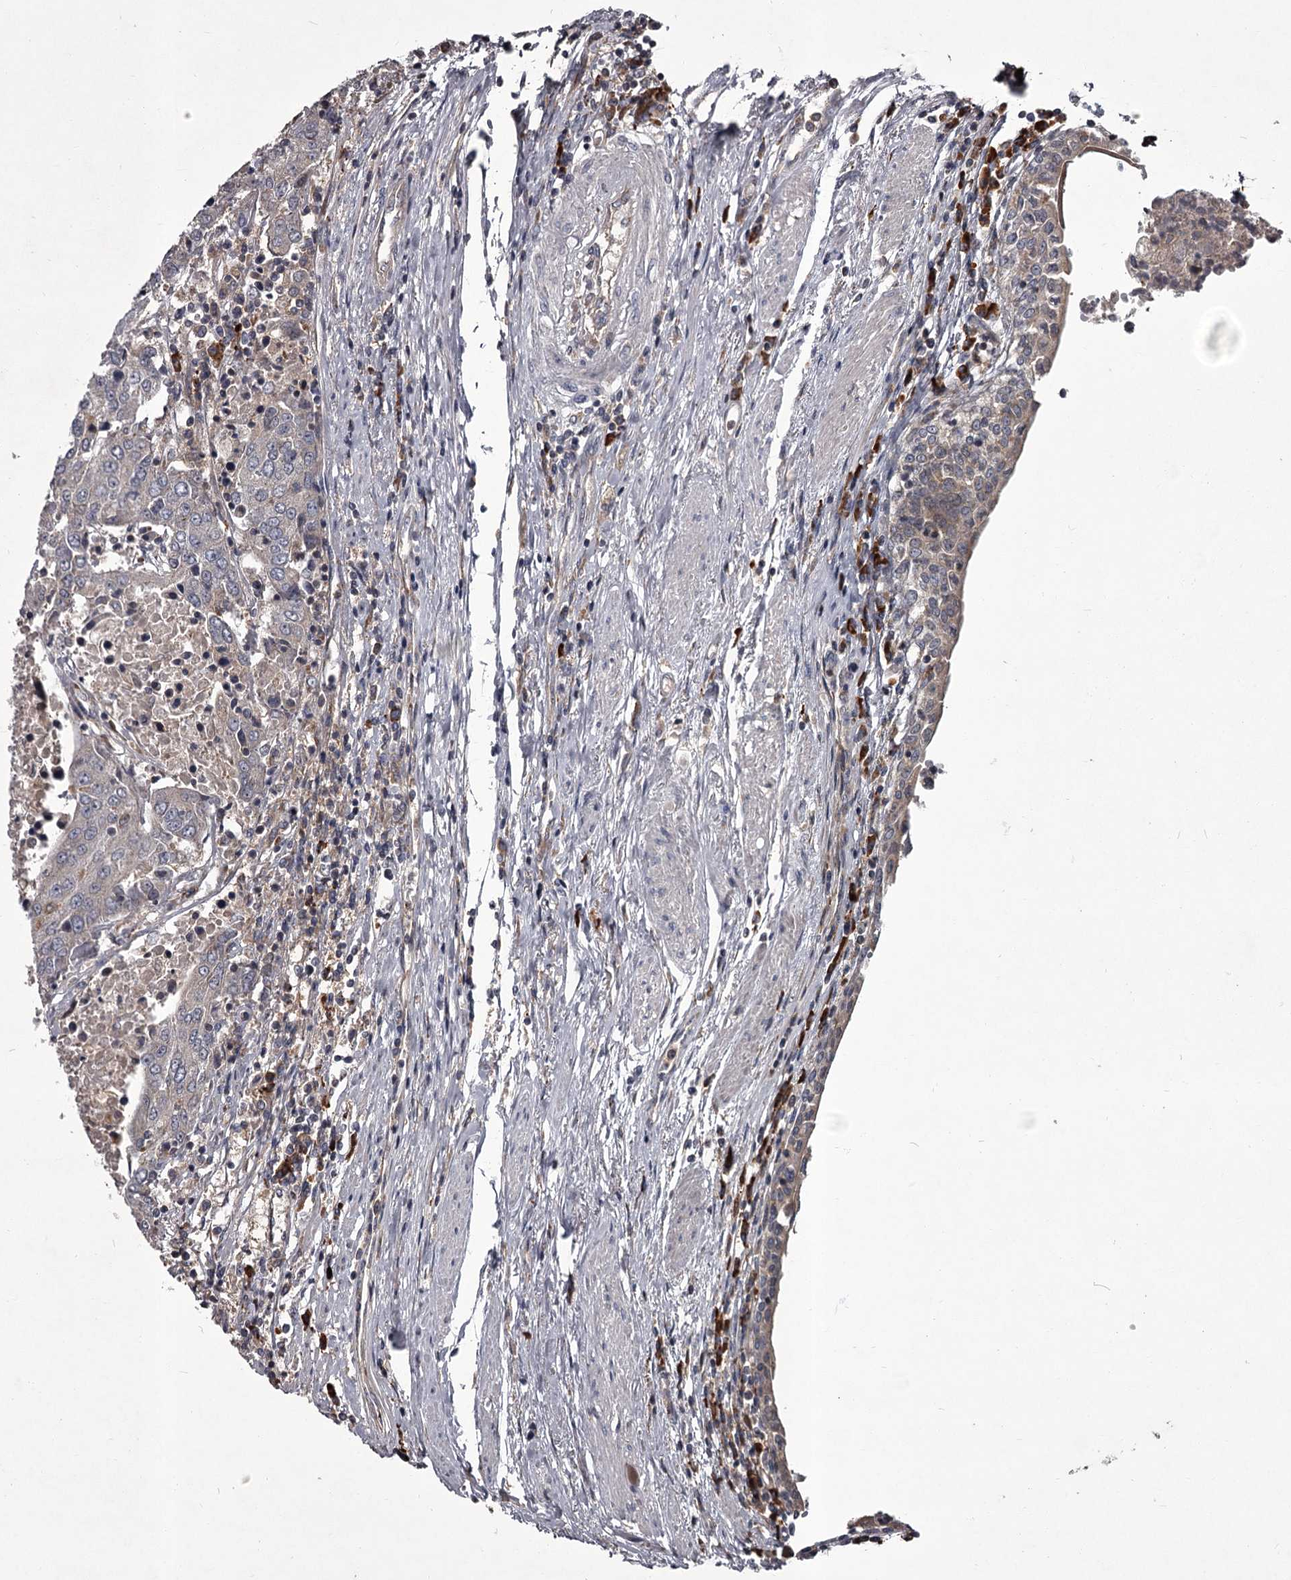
{"staining": {"intensity": "negative", "quantity": "none", "location": "none"}, "tissue": "urothelial cancer", "cell_type": "Tumor cells", "image_type": "cancer", "snomed": [{"axis": "morphology", "description": "Urothelial carcinoma, High grade"}, {"axis": "topography", "description": "Urinary bladder"}], "caption": "Immunohistochemical staining of high-grade urothelial carcinoma reveals no significant staining in tumor cells. (Brightfield microscopy of DAB (3,3'-diaminobenzidine) immunohistochemistry (IHC) at high magnification).", "gene": "UNC93B1", "patient": {"sex": "female", "age": 85}}